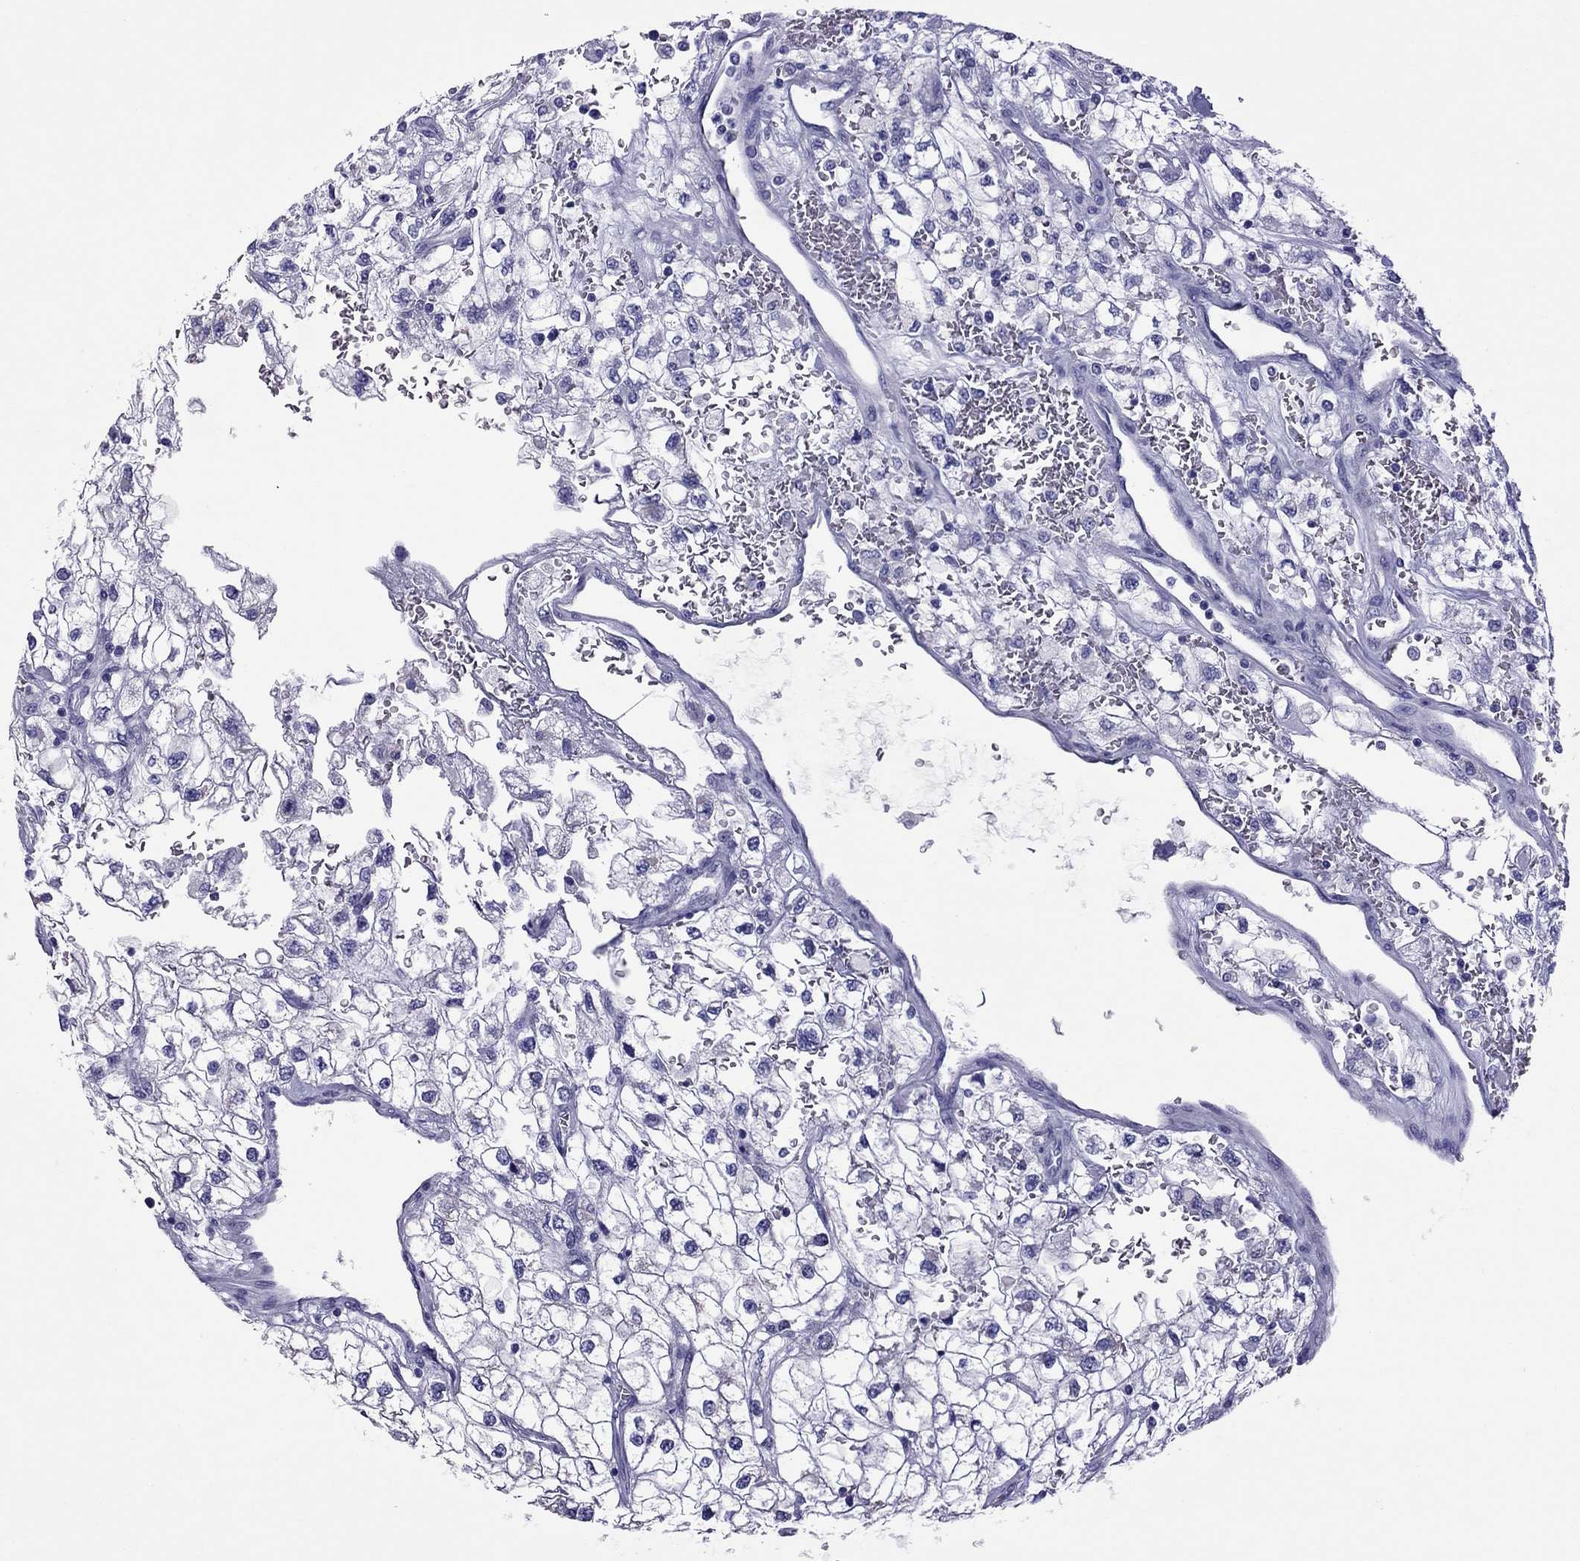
{"staining": {"intensity": "negative", "quantity": "none", "location": "none"}, "tissue": "renal cancer", "cell_type": "Tumor cells", "image_type": "cancer", "snomed": [{"axis": "morphology", "description": "Adenocarcinoma, NOS"}, {"axis": "topography", "description": "Kidney"}], "caption": "High power microscopy image of an immunohistochemistry (IHC) photomicrograph of renal adenocarcinoma, revealing no significant staining in tumor cells. The staining was performed using DAB (3,3'-diaminobenzidine) to visualize the protein expression in brown, while the nuclei were stained in blue with hematoxylin (Magnification: 20x).", "gene": "TTLL13", "patient": {"sex": "male", "age": 59}}